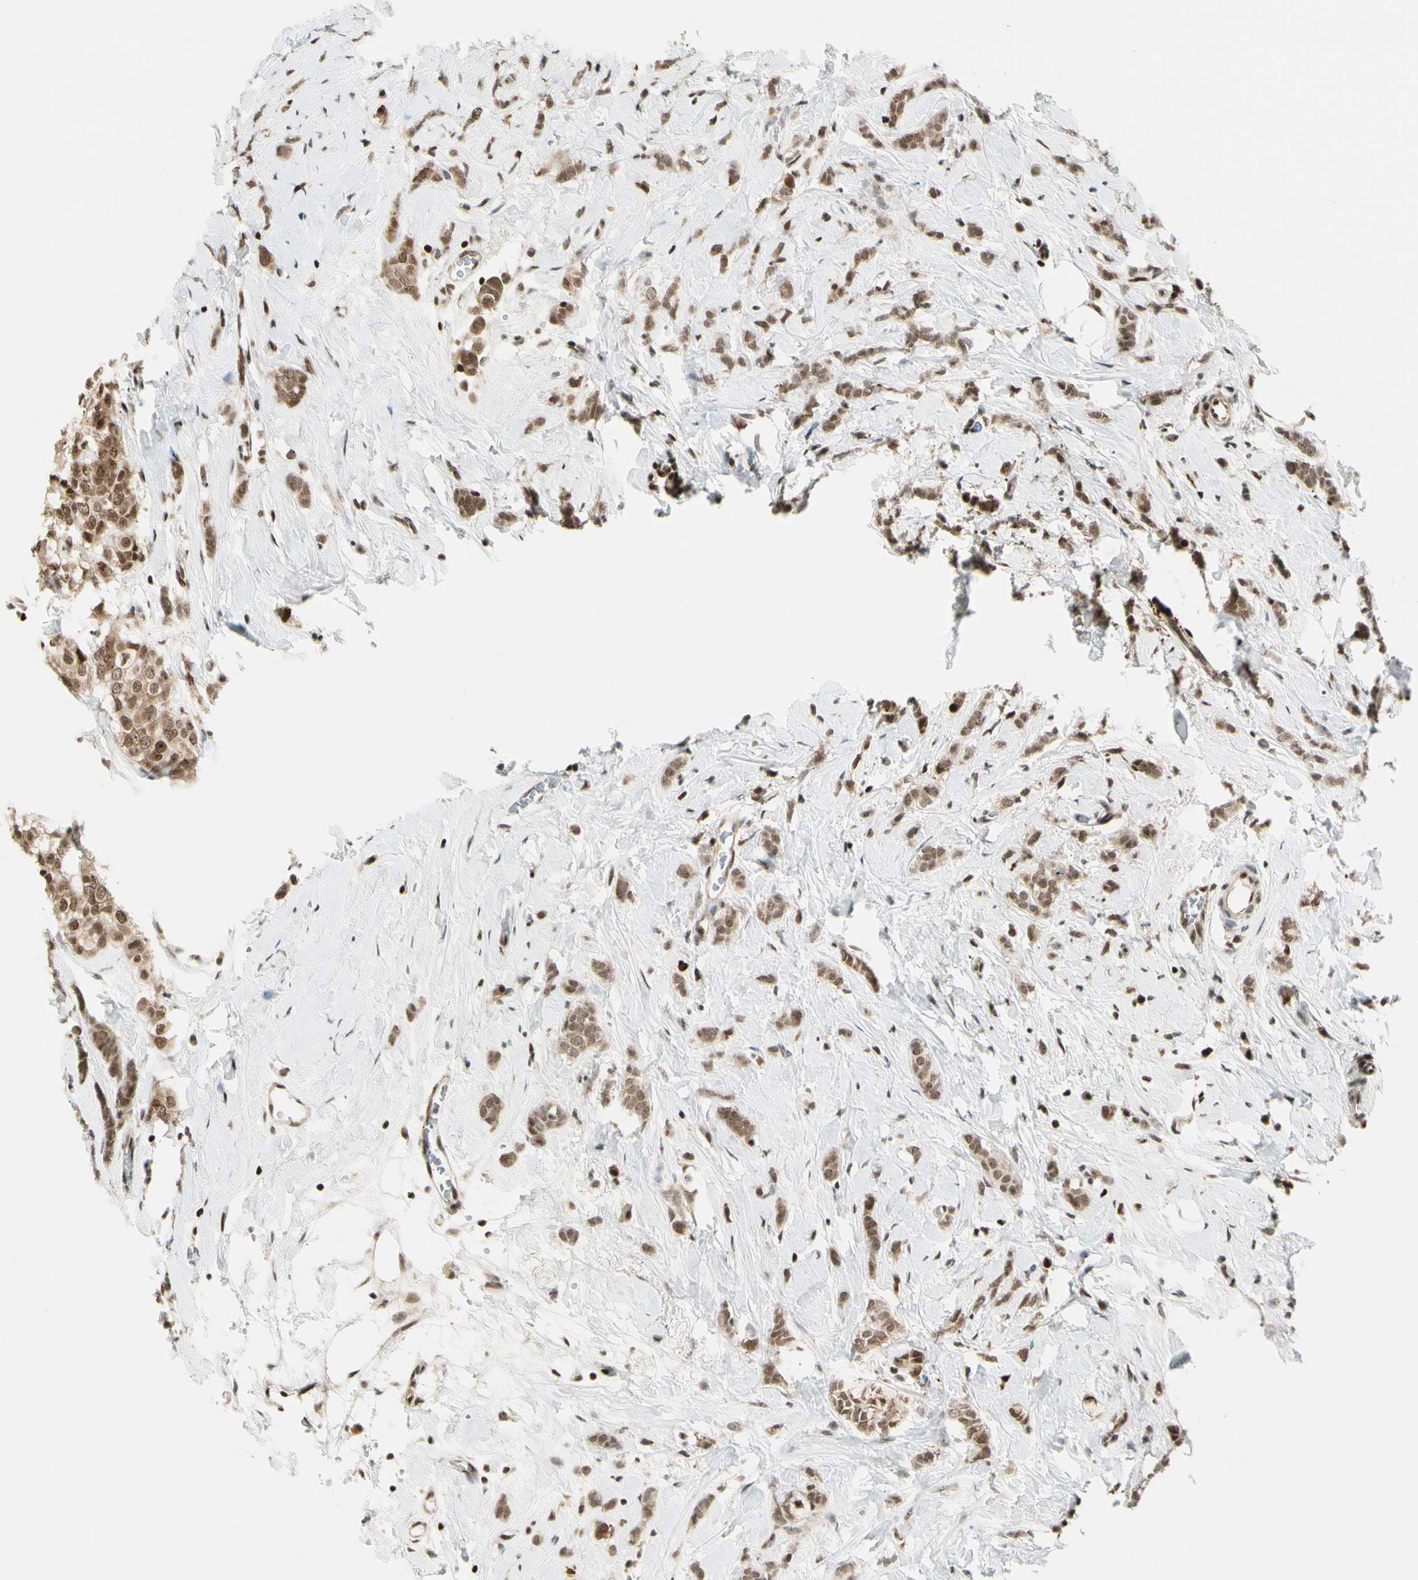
{"staining": {"intensity": "moderate", "quantity": ">75%", "location": "cytoplasmic/membranous,nuclear"}, "tissue": "breast cancer", "cell_type": "Tumor cells", "image_type": "cancer", "snomed": [{"axis": "morphology", "description": "Lobular carcinoma"}, {"axis": "topography", "description": "Breast"}], "caption": "This image shows immunohistochemistry (IHC) staining of human breast cancer, with medium moderate cytoplasmic/membranous and nuclear staining in about >75% of tumor cells.", "gene": "DAXX", "patient": {"sex": "female", "age": 60}}